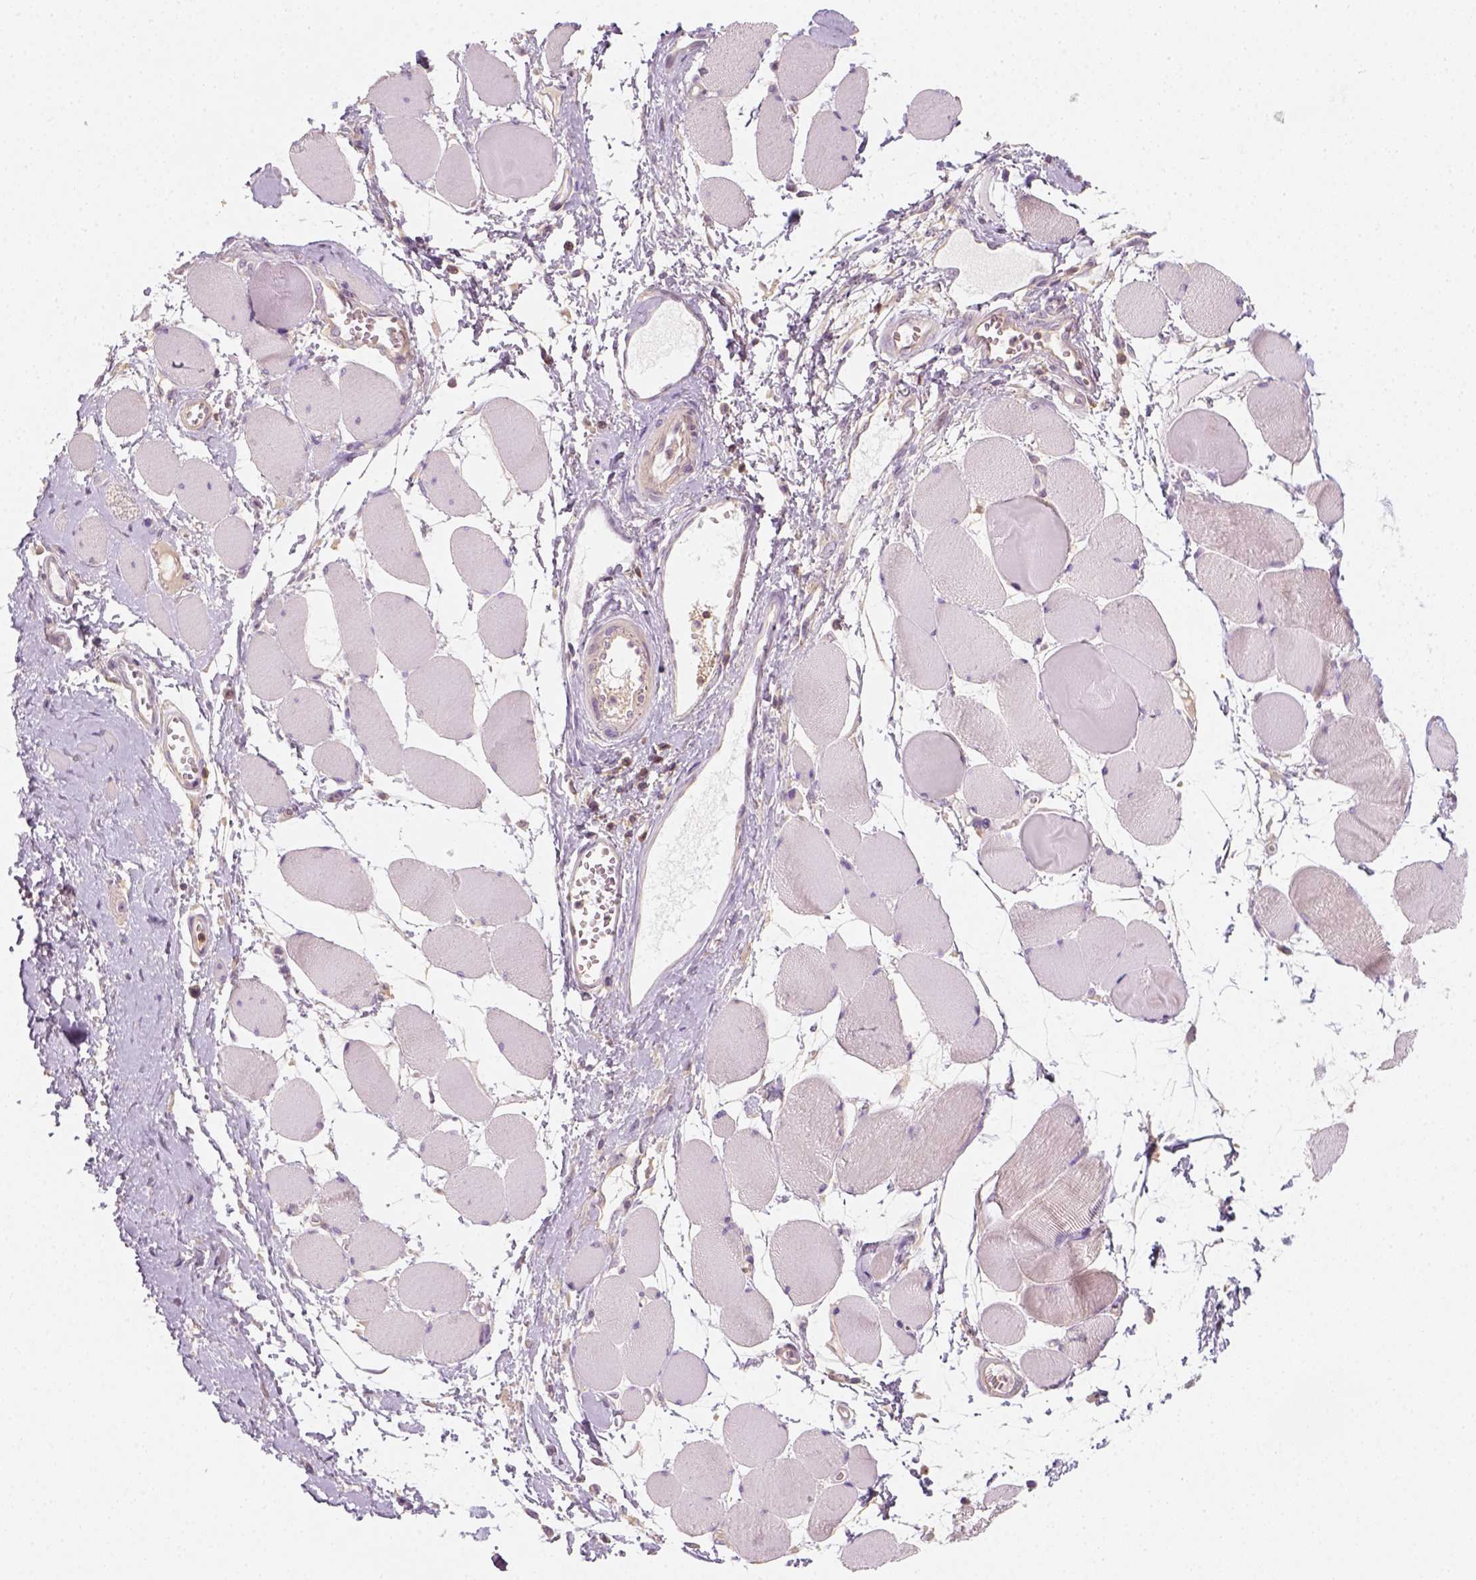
{"staining": {"intensity": "negative", "quantity": "none", "location": "none"}, "tissue": "skeletal muscle", "cell_type": "Myocytes", "image_type": "normal", "snomed": [{"axis": "morphology", "description": "Normal tissue, NOS"}, {"axis": "topography", "description": "Skeletal muscle"}], "caption": "The image shows no significant expression in myocytes of skeletal muscle.", "gene": "EPHB1", "patient": {"sex": "female", "age": 75}}